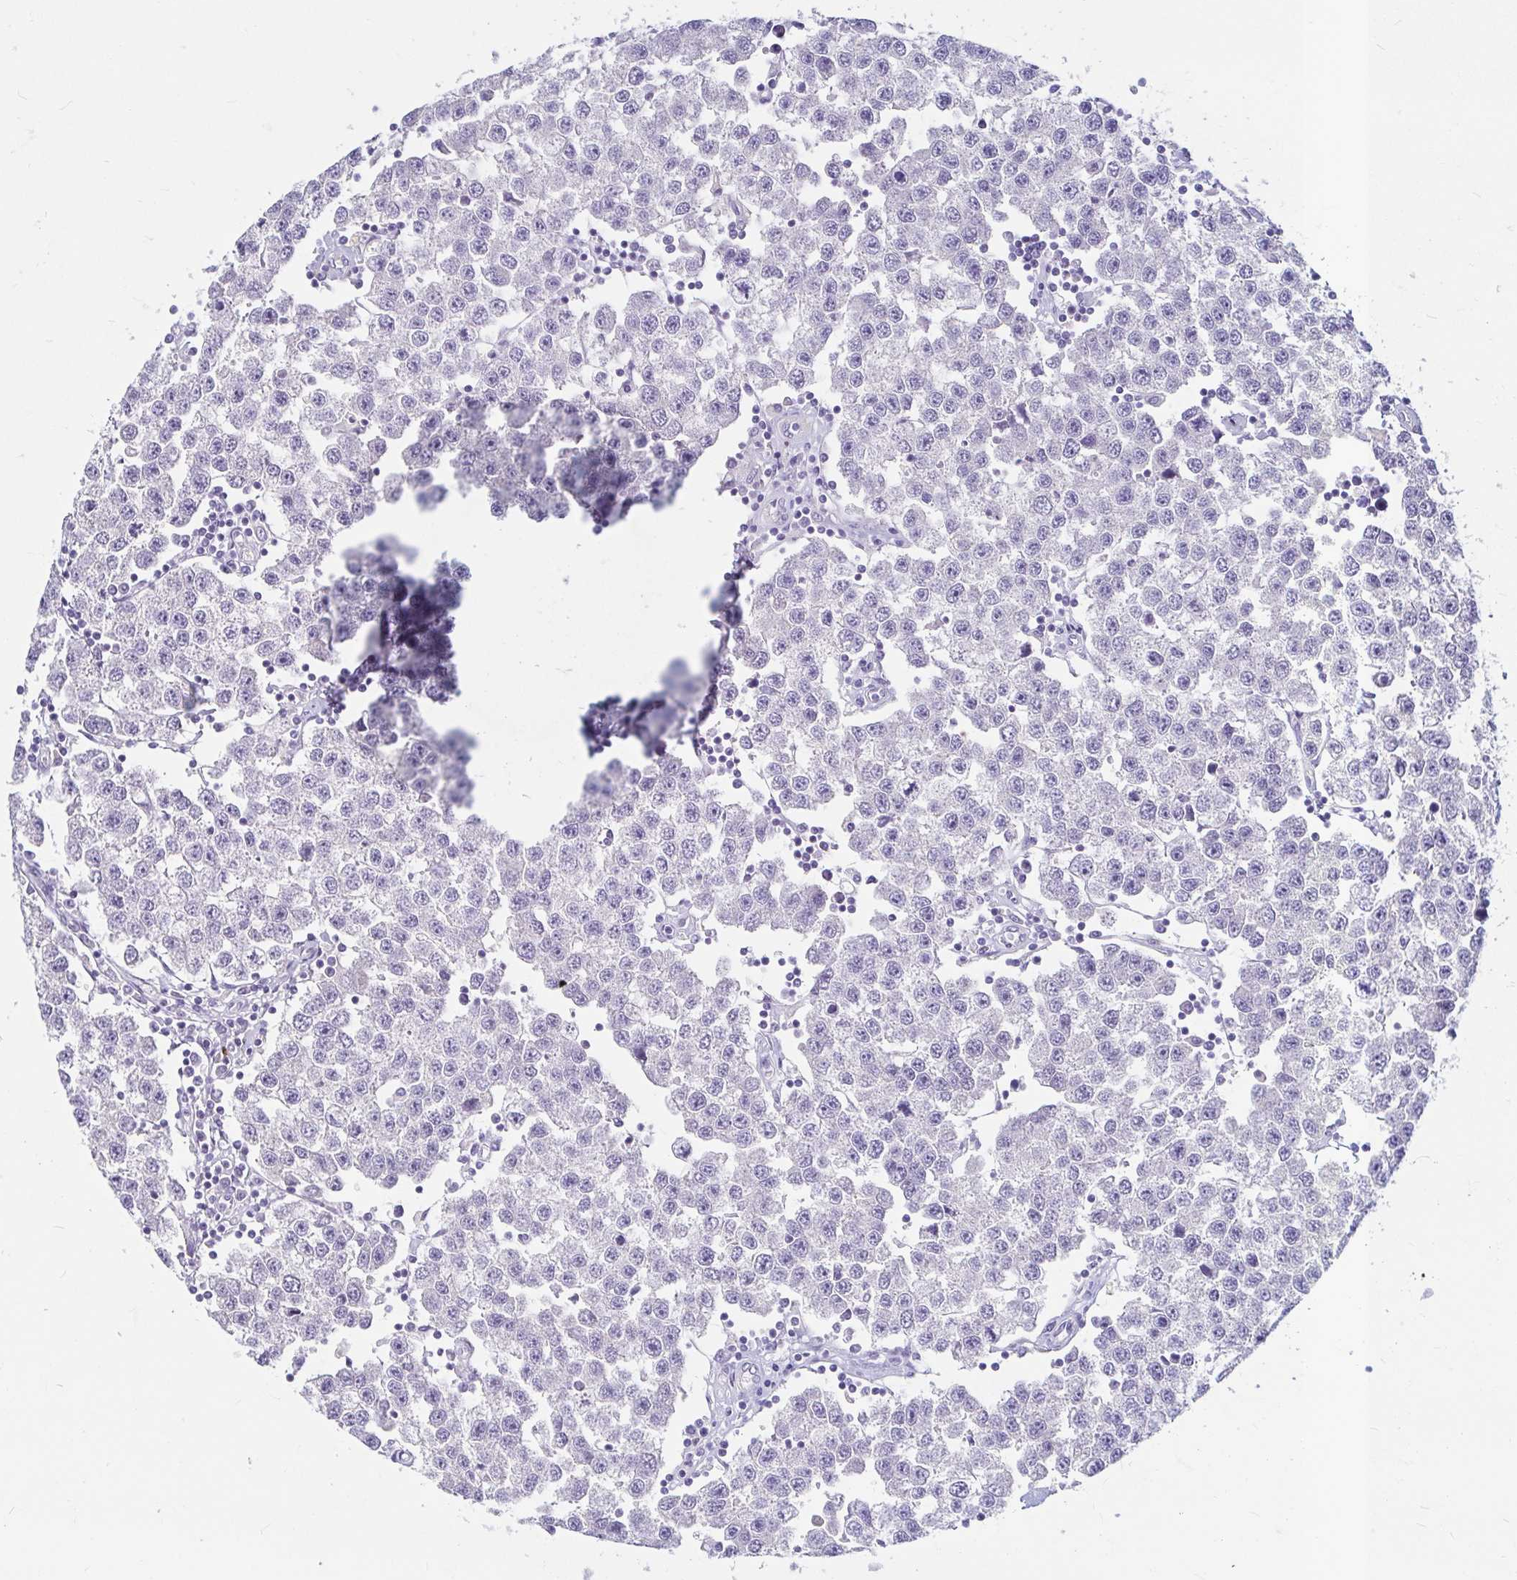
{"staining": {"intensity": "negative", "quantity": "none", "location": "none"}, "tissue": "testis cancer", "cell_type": "Tumor cells", "image_type": "cancer", "snomed": [{"axis": "morphology", "description": "Seminoma, NOS"}, {"axis": "topography", "description": "Testis"}], "caption": "Tumor cells show no significant protein staining in testis cancer (seminoma).", "gene": "ADH1A", "patient": {"sex": "male", "age": 34}}